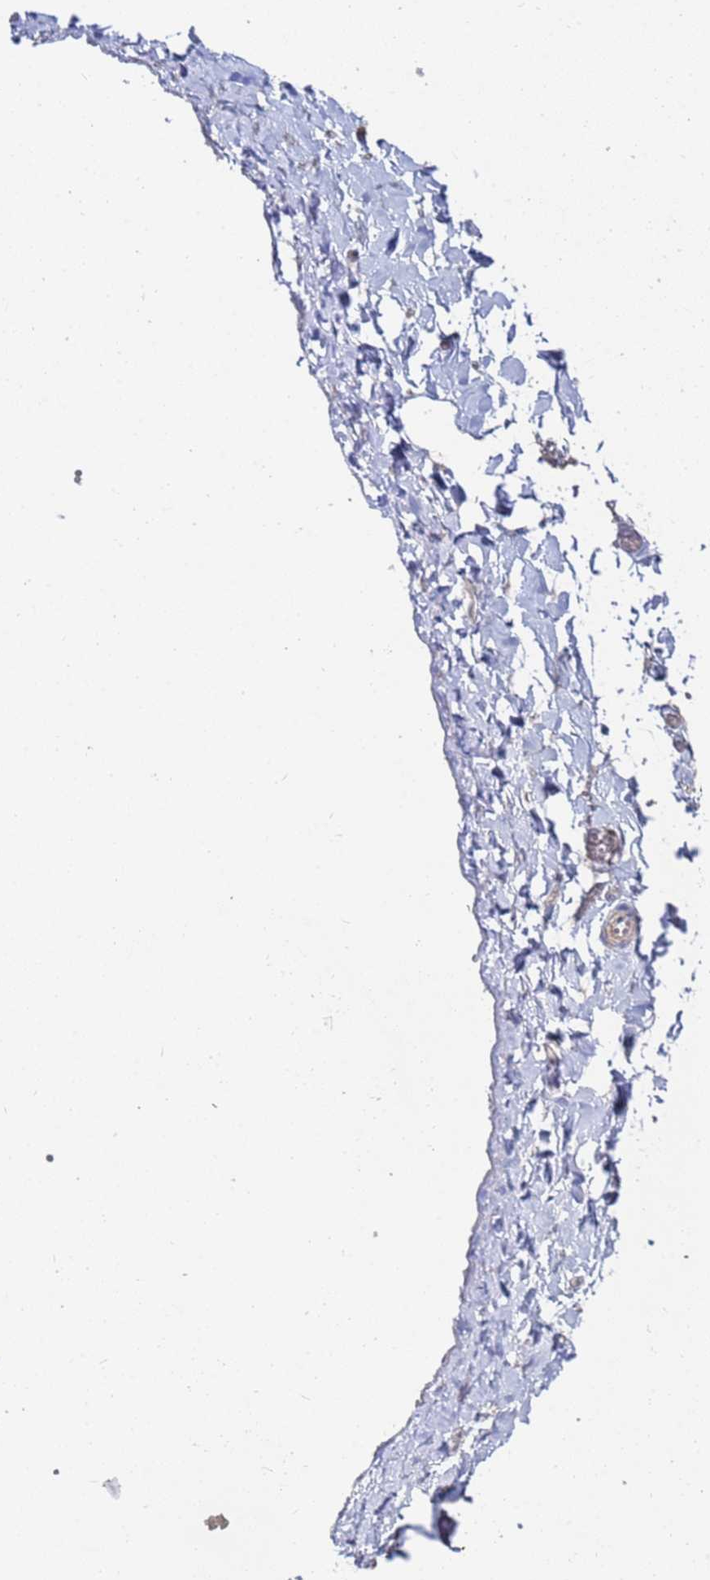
{"staining": {"intensity": "negative", "quantity": "none", "location": "none"}, "tissue": "adipose tissue", "cell_type": "Adipocytes", "image_type": "normal", "snomed": [{"axis": "morphology", "description": "Normal tissue, NOS"}, {"axis": "topography", "description": "Gallbladder"}, {"axis": "topography", "description": "Peripheral nerve tissue"}], "caption": "The histopathology image displays no staining of adipocytes in benign adipose tissue.", "gene": "C5orf34", "patient": {"sex": "male", "age": 38}}